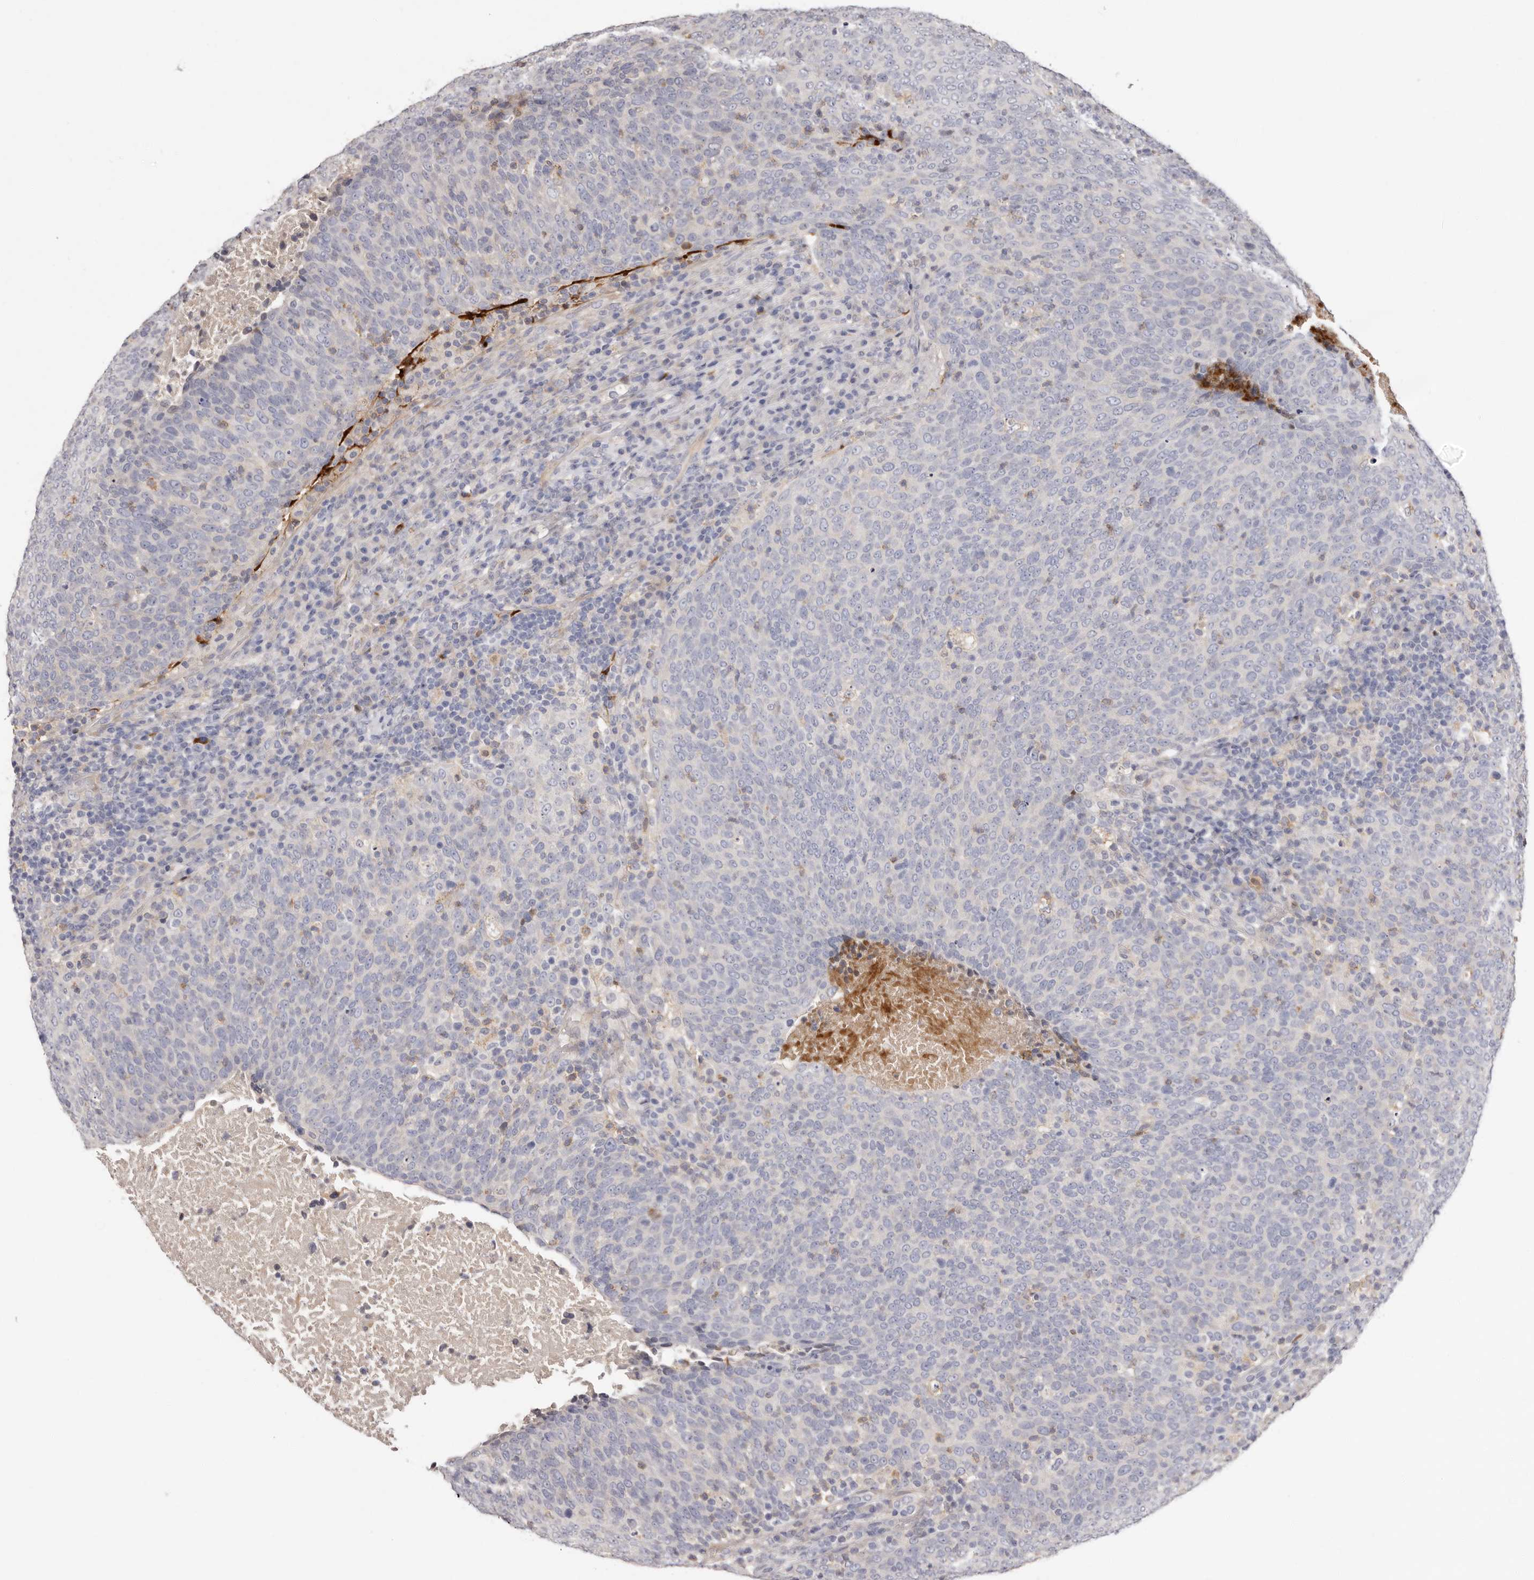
{"staining": {"intensity": "negative", "quantity": "none", "location": "none"}, "tissue": "head and neck cancer", "cell_type": "Tumor cells", "image_type": "cancer", "snomed": [{"axis": "morphology", "description": "Squamous cell carcinoma, NOS"}, {"axis": "morphology", "description": "Squamous cell carcinoma, metastatic, NOS"}, {"axis": "topography", "description": "Lymph node"}, {"axis": "topography", "description": "Head-Neck"}], "caption": "The micrograph exhibits no significant staining in tumor cells of head and neck cancer (squamous cell carcinoma).", "gene": "LMLN", "patient": {"sex": "male", "age": 62}}